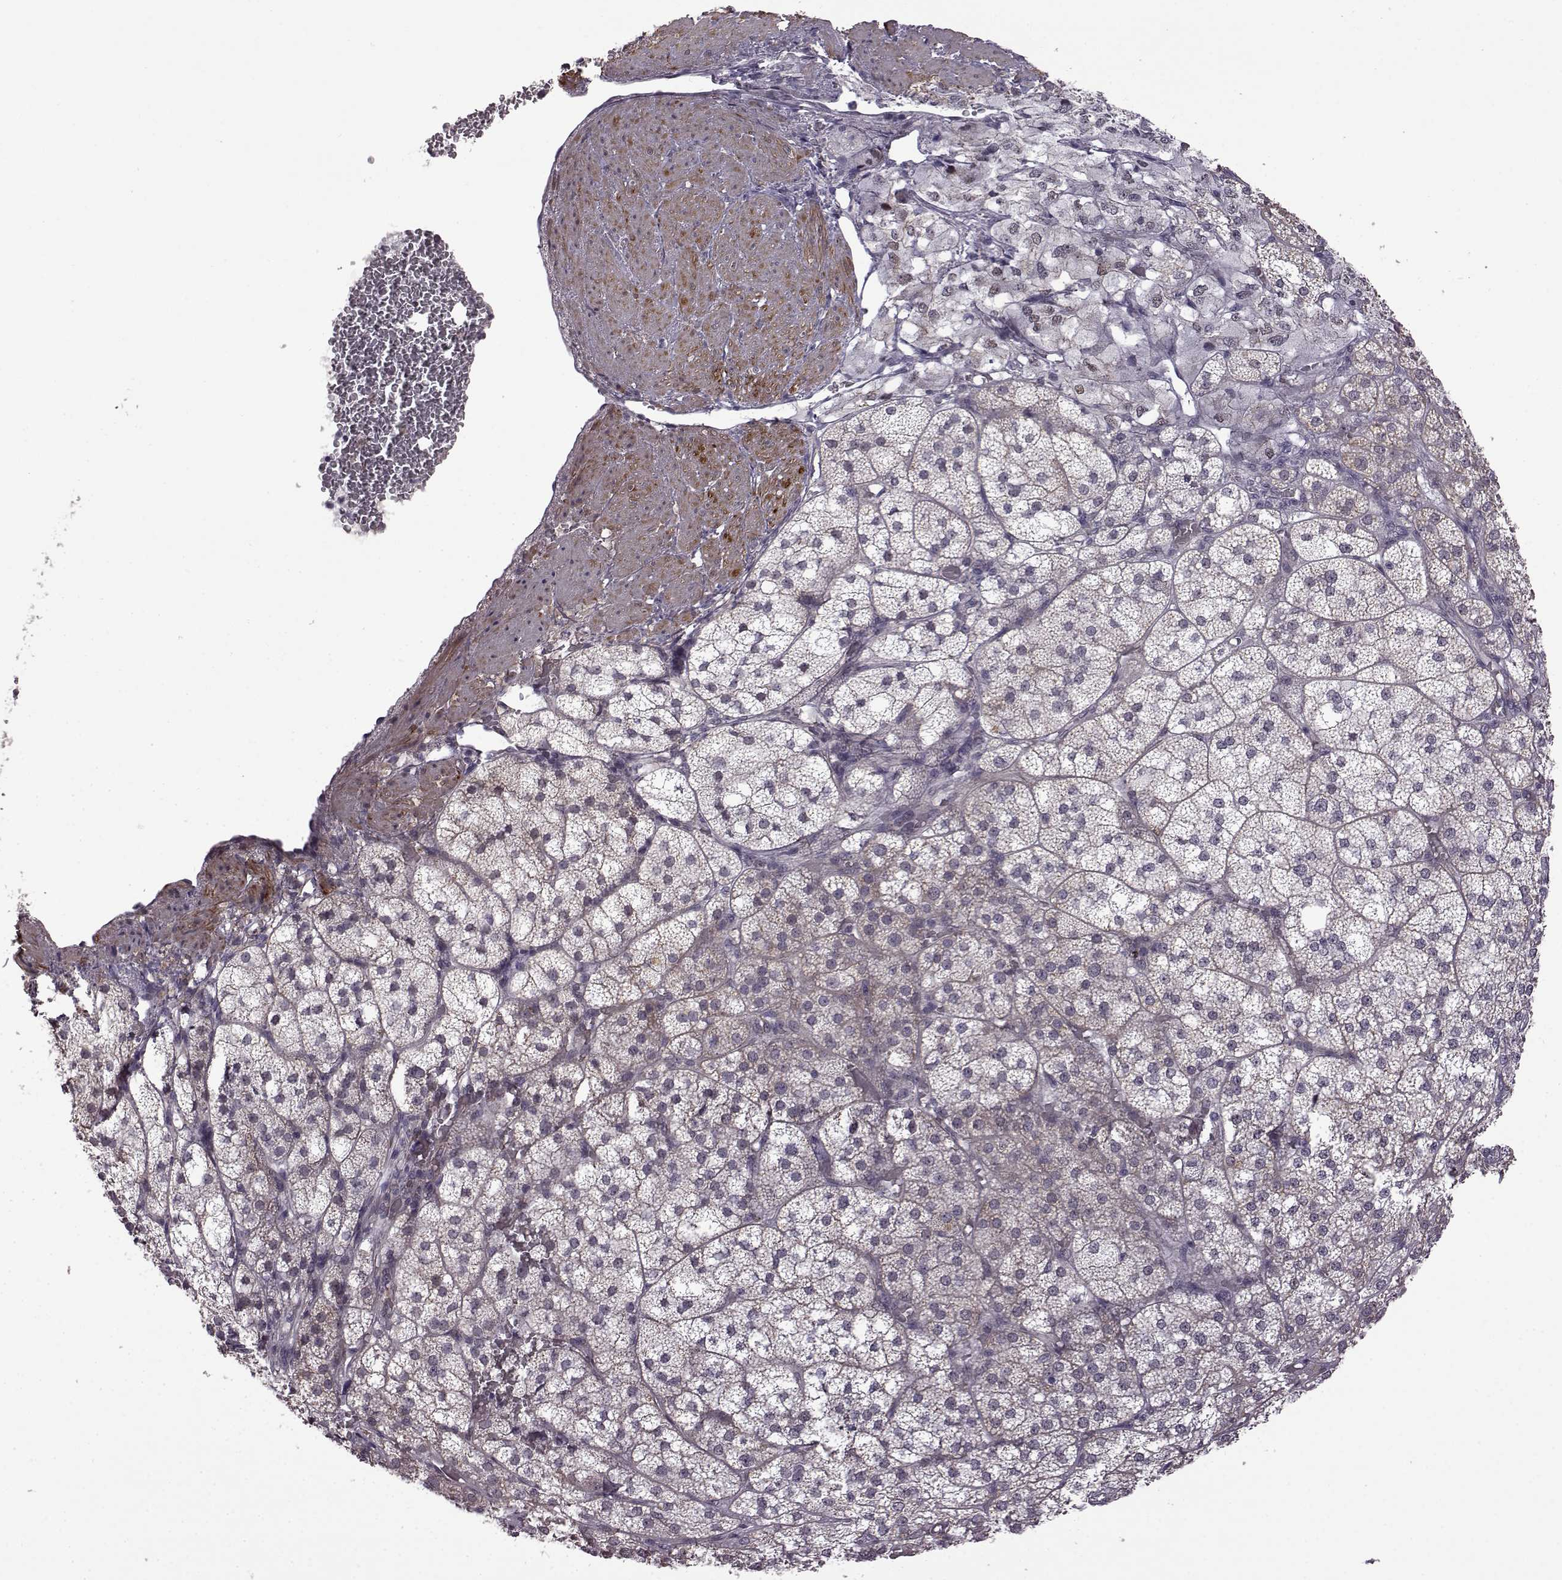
{"staining": {"intensity": "moderate", "quantity": "<25%", "location": "cytoplasmic/membranous"}, "tissue": "adrenal gland", "cell_type": "Glandular cells", "image_type": "normal", "snomed": [{"axis": "morphology", "description": "Normal tissue, NOS"}, {"axis": "topography", "description": "Adrenal gland"}], "caption": "The photomicrograph demonstrates immunohistochemical staining of normal adrenal gland. There is moderate cytoplasmic/membranous positivity is present in about <25% of glandular cells.", "gene": "SYNPO2", "patient": {"sex": "female", "age": 60}}